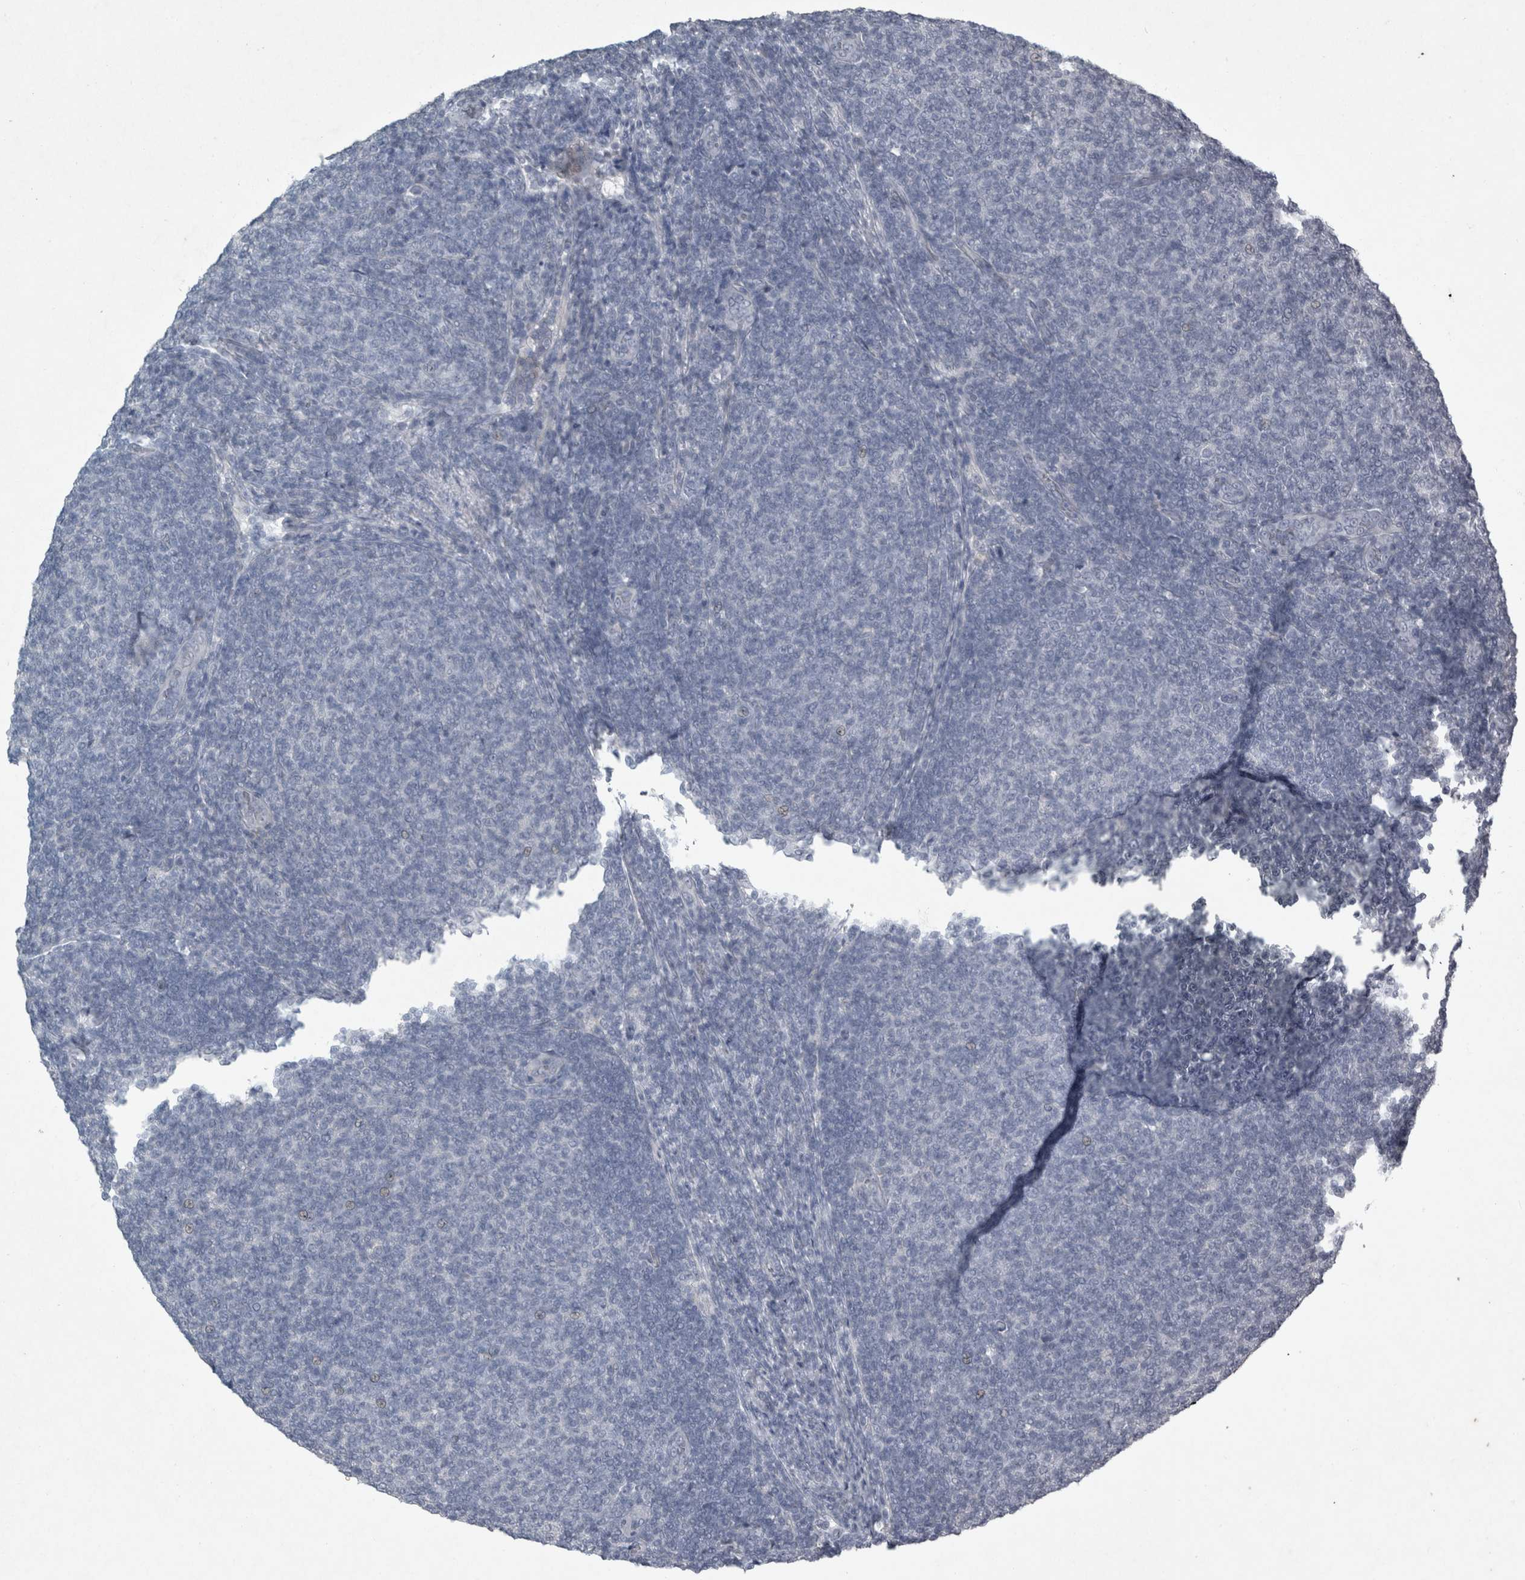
{"staining": {"intensity": "negative", "quantity": "none", "location": "none"}, "tissue": "lymphoma", "cell_type": "Tumor cells", "image_type": "cancer", "snomed": [{"axis": "morphology", "description": "Malignant lymphoma, non-Hodgkin's type, Low grade"}, {"axis": "topography", "description": "Lymph node"}], "caption": "High power microscopy histopathology image of an immunohistochemistry (IHC) photomicrograph of malignant lymphoma, non-Hodgkin's type (low-grade), revealing no significant expression in tumor cells. Brightfield microscopy of immunohistochemistry stained with DAB (brown) and hematoxylin (blue), captured at high magnification.", "gene": "PDX1", "patient": {"sex": "male", "age": 66}}